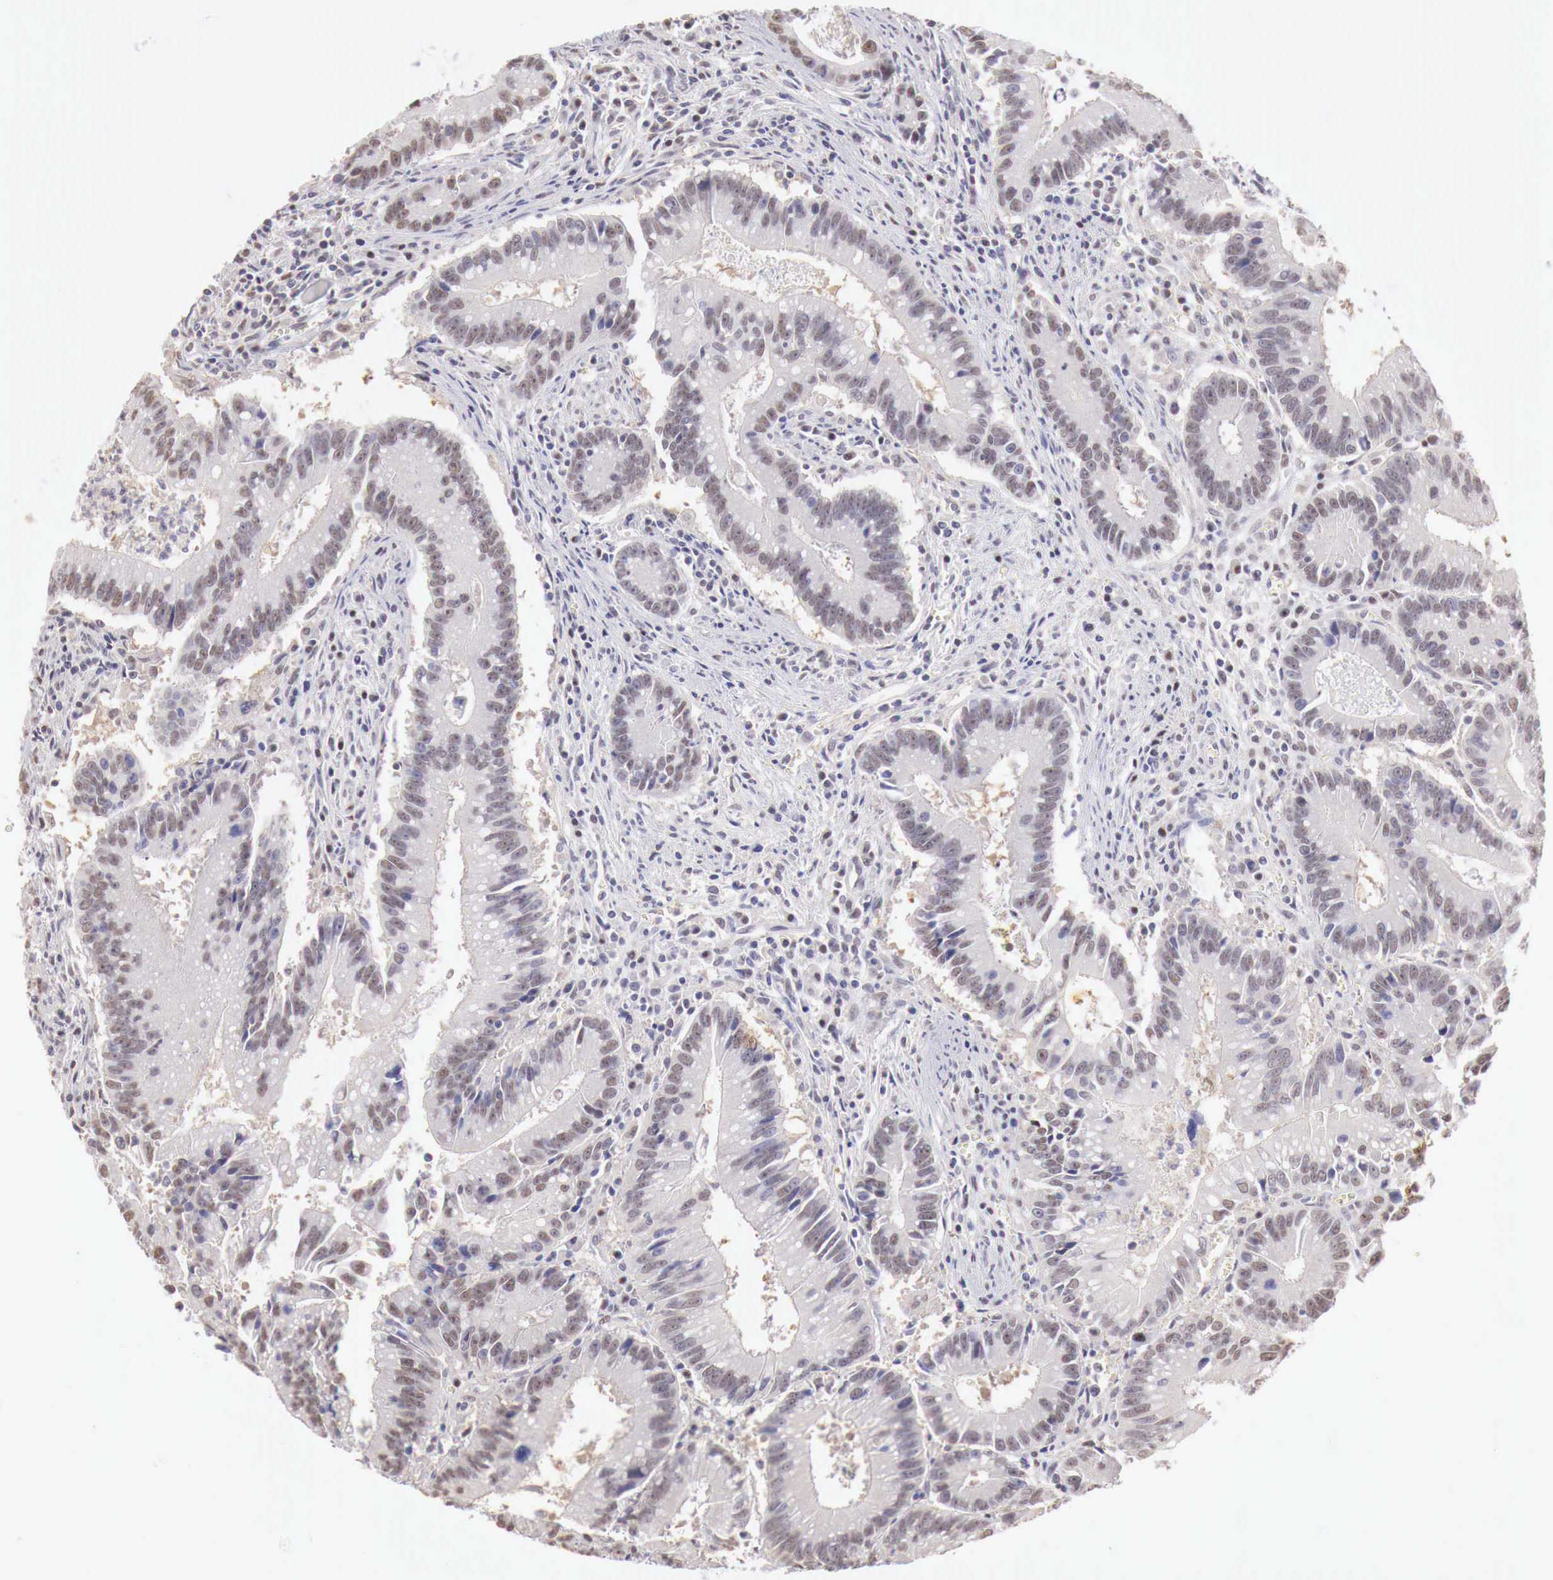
{"staining": {"intensity": "moderate", "quantity": "25%-75%", "location": "nuclear"}, "tissue": "colorectal cancer", "cell_type": "Tumor cells", "image_type": "cancer", "snomed": [{"axis": "morphology", "description": "Adenocarcinoma, NOS"}, {"axis": "topography", "description": "Rectum"}], "caption": "Tumor cells show medium levels of moderate nuclear expression in approximately 25%-75% of cells in colorectal cancer (adenocarcinoma).", "gene": "UBA1", "patient": {"sex": "female", "age": 81}}